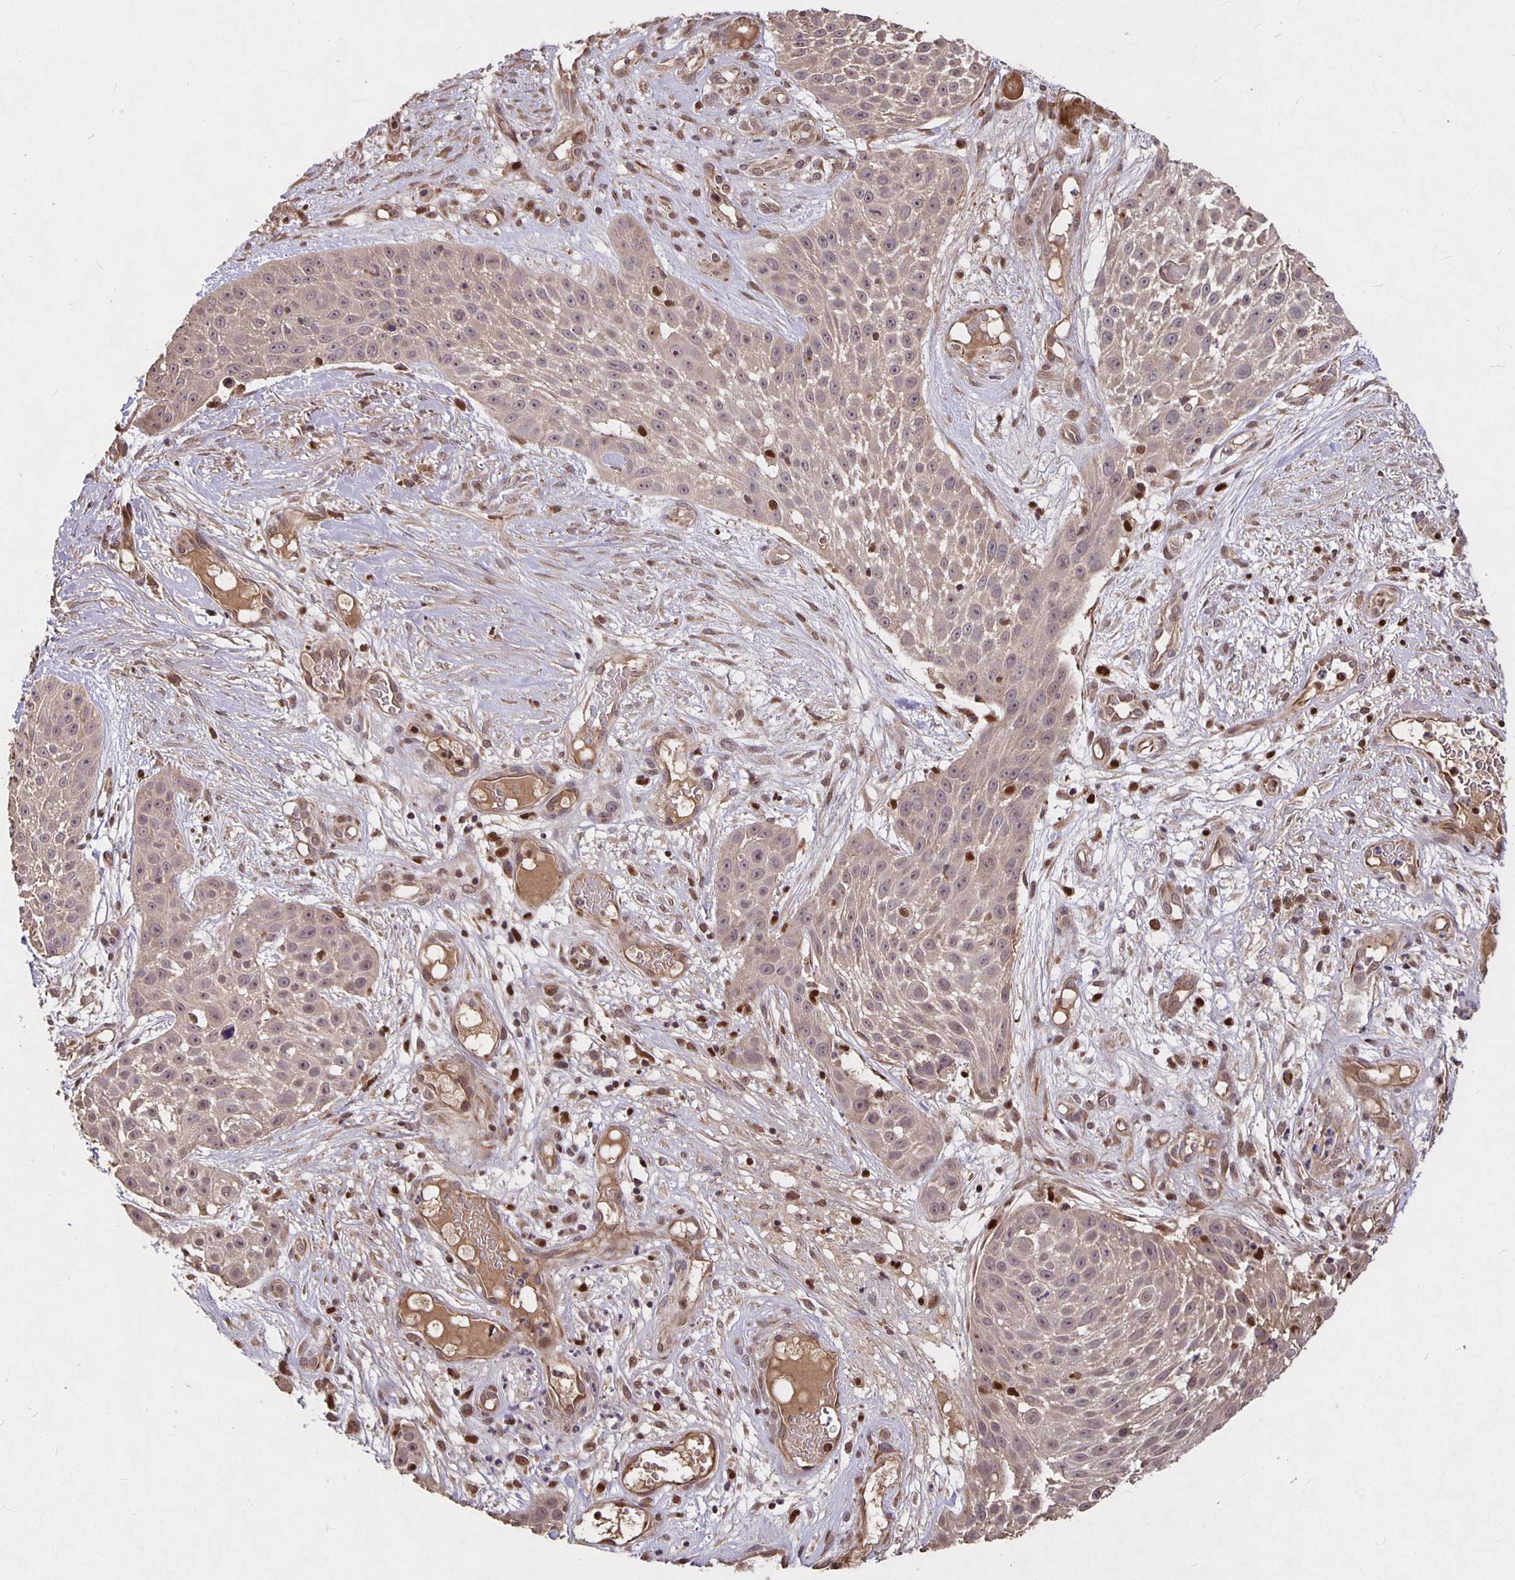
{"staining": {"intensity": "weak", "quantity": "25%-75%", "location": "cytoplasmic/membranous"}, "tissue": "skin cancer", "cell_type": "Tumor cells", "image_type": "cancer", "snomed": [{"axis": "morphology", "description": "Squamous cell carcinoma, NOS"}, {"axis": "topography", "description": "Skin"}], "caption": "Skin squamous cell carcinoma was stained to show a protein in brown. There is low levels of weak cytoplasmic/membranous expression in approximately 25%-75% of tumor cells.", "gene": "NOG", "patient": {"sex": "female", "age": 86}}